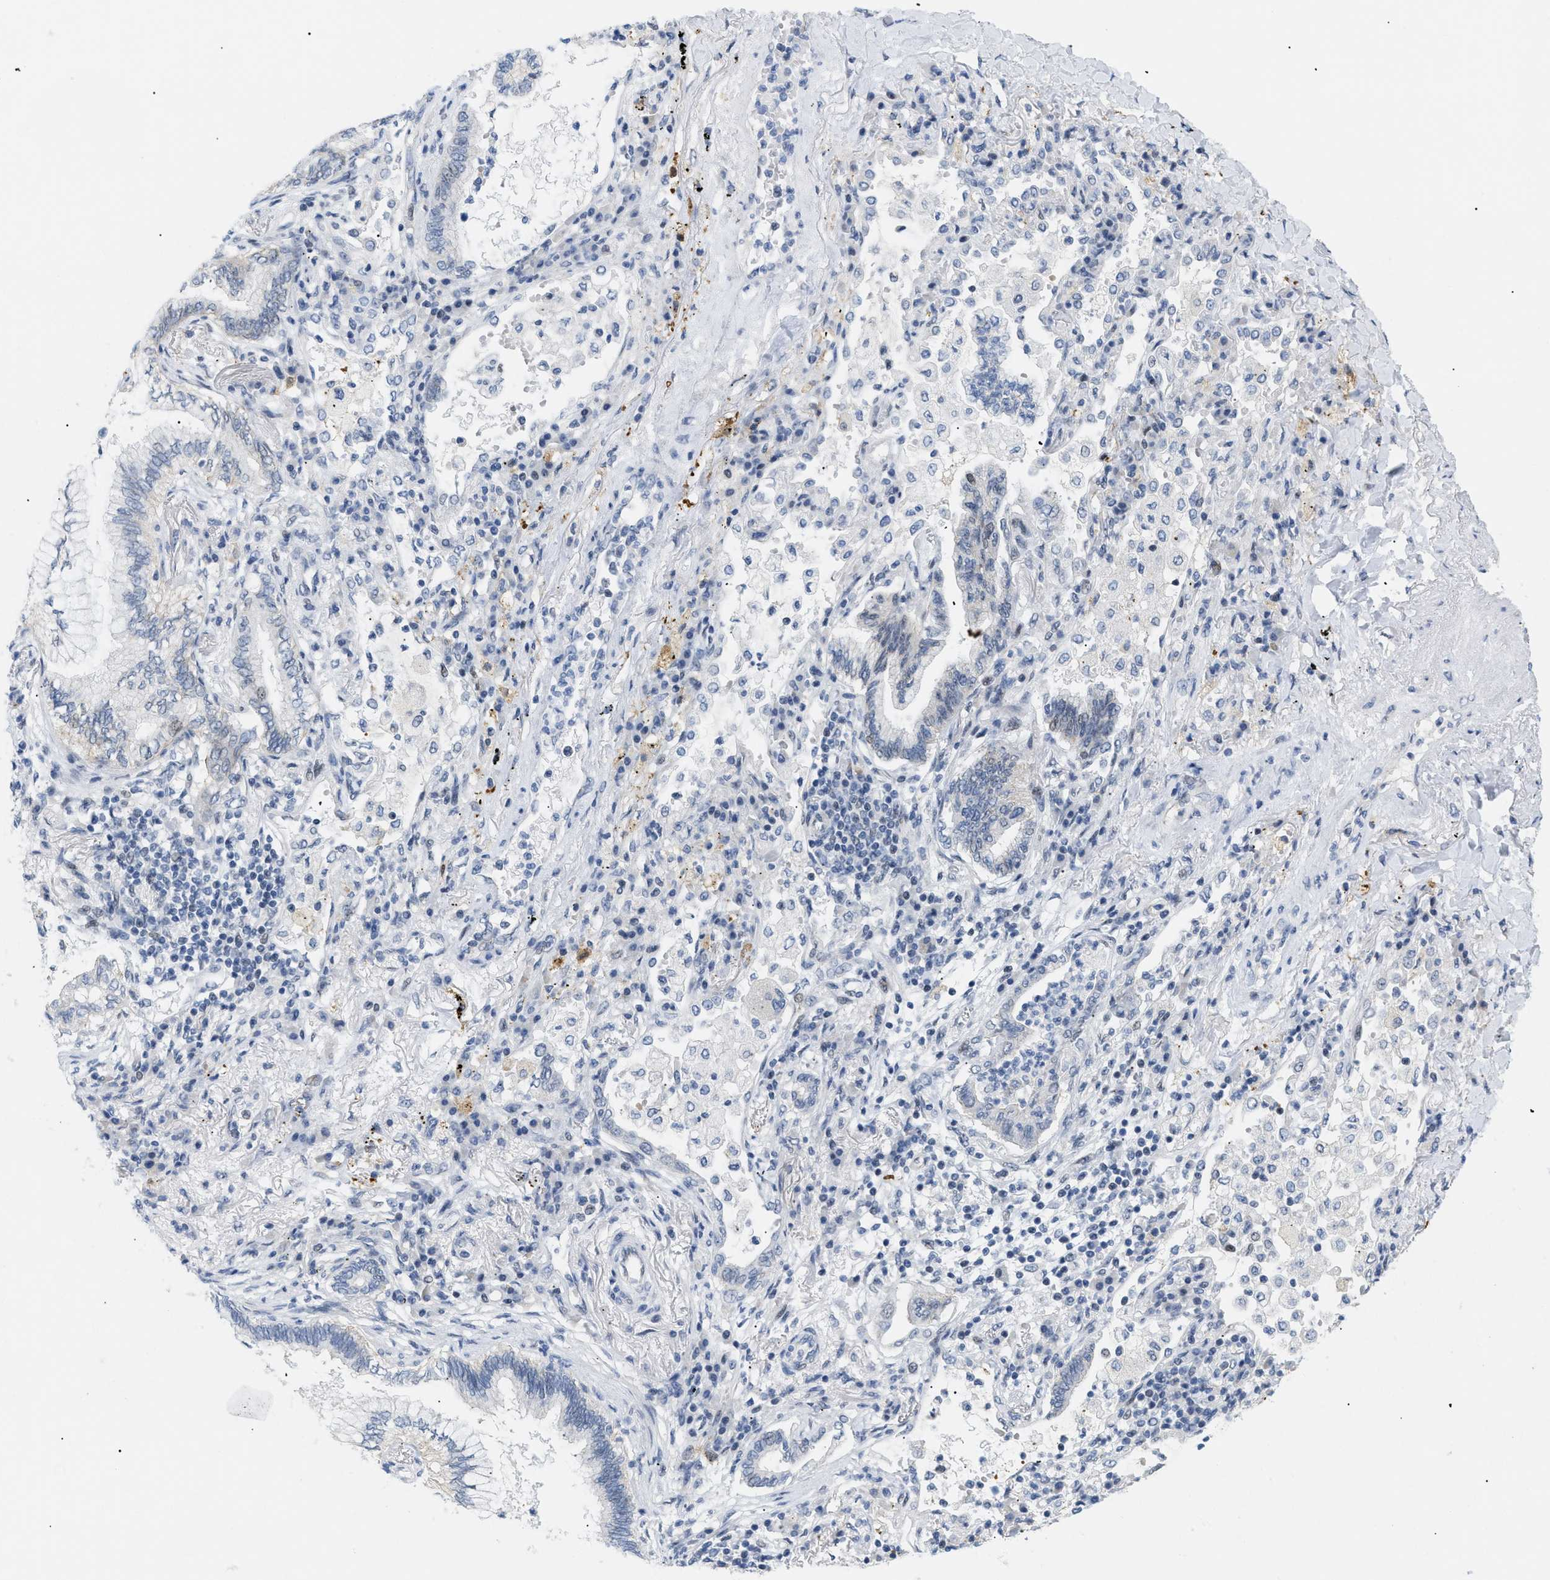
{"staining": {"intensity": "negative", "quantity": "none", "location": "none"}, "tissue": "lung cancer", "cell_type": "Tumor cells", "image_type": "cancer", "snomed": [{"axis": "morphology", "description": "Normal tissue, NOS"}, {"axis": "morphology", "description": "Adenocarcinoma, NOS"}, {"axis": "topography", "description": "Bronchus"}, {"axis": "topography", "description": "Lung"}], "caption": "A histopathology image of human lung adenocarcinoma is negative for staining in tumor cells. (Stains: DAB immunohistochemistry with hematoxylin counter stain, Microscopy: brightfield microscopy at high magnification).", "gene": "MED1", "patient": {"sex": "female", "age": 70}}